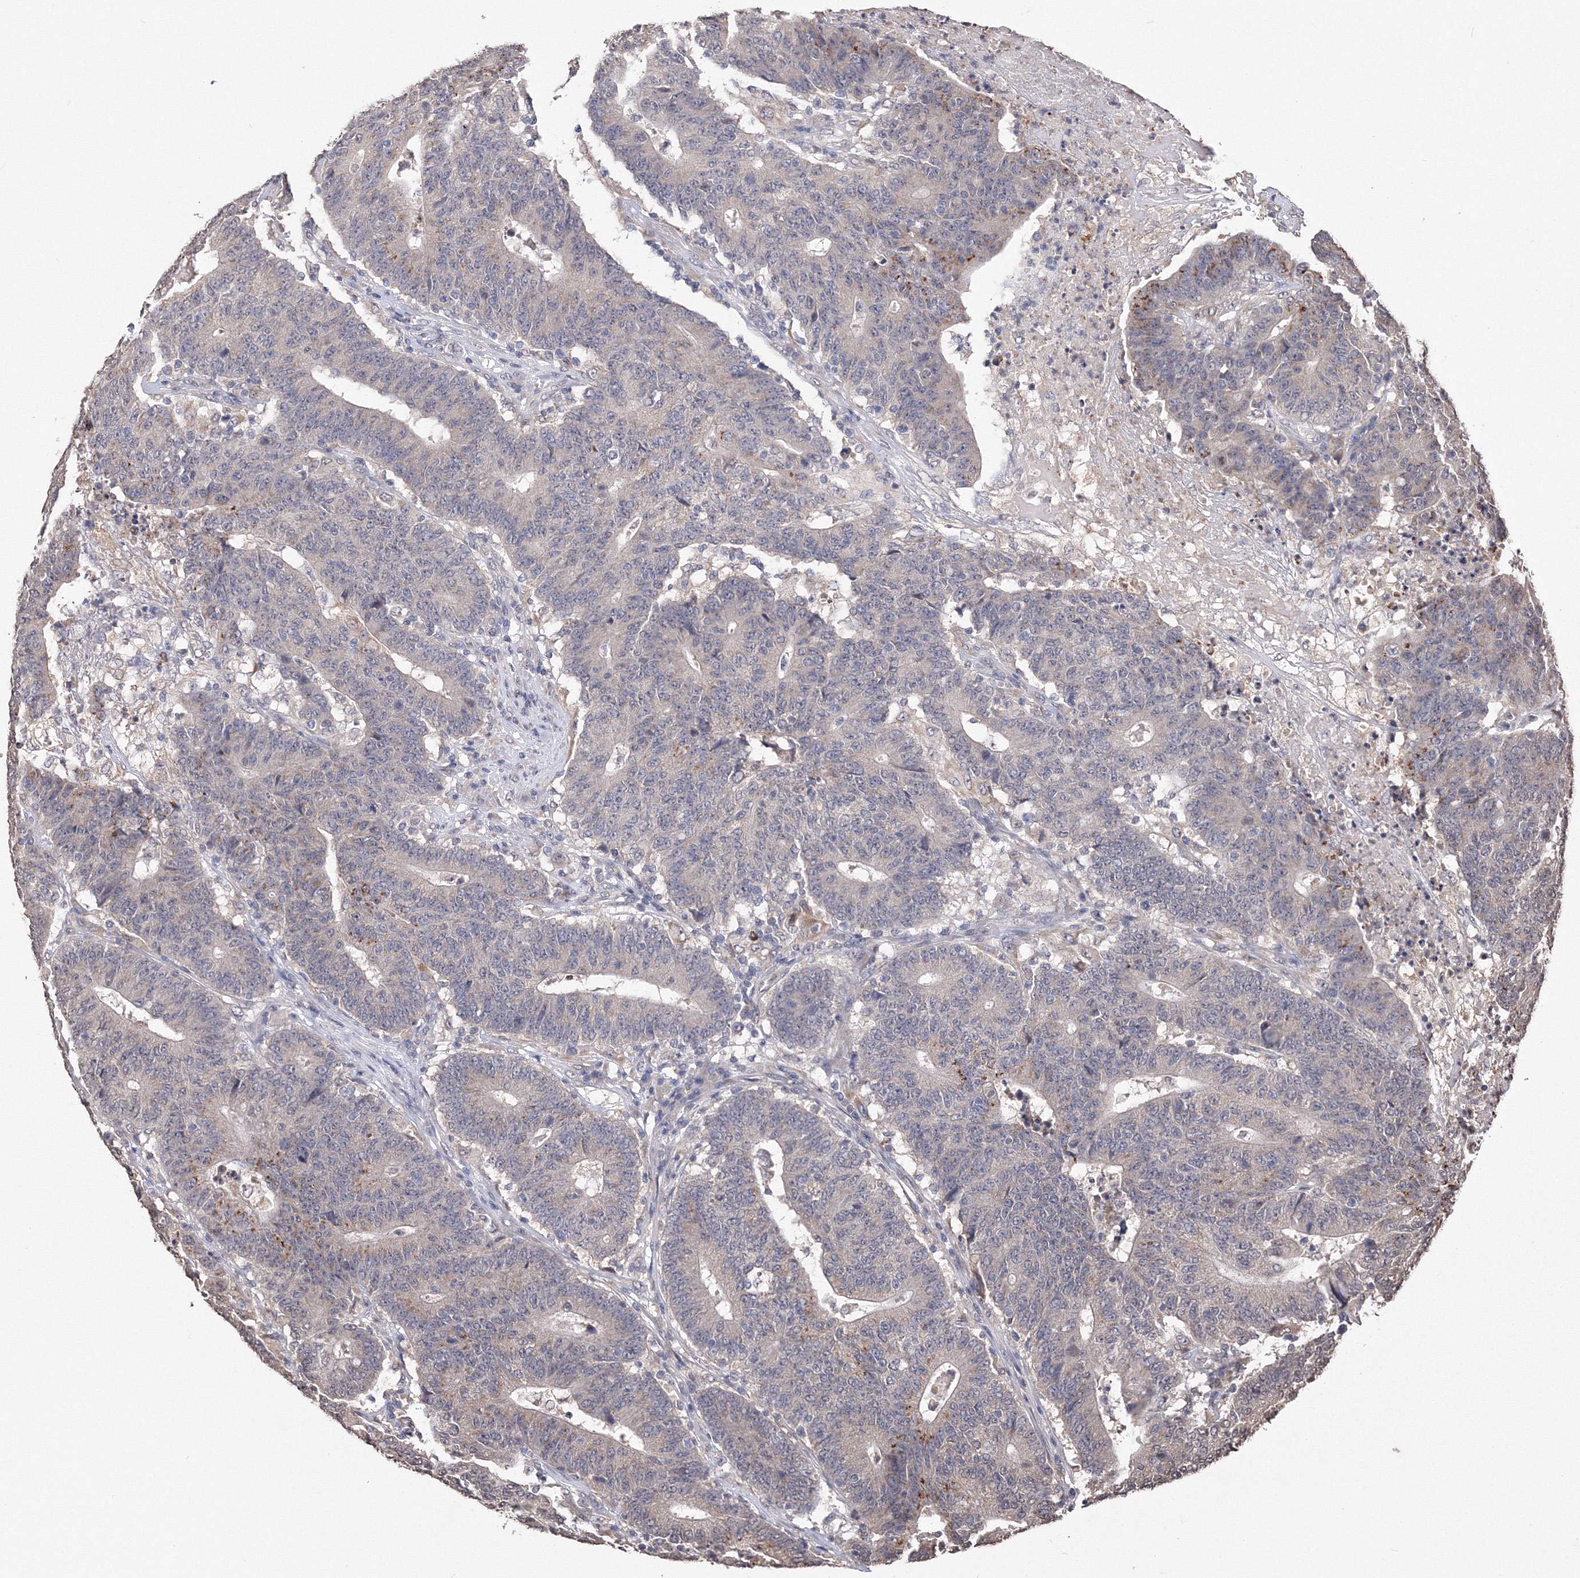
{"staining": {"intensity": "moderate", "quantity": "<25%", "location": "cytoplasmic/membranous"}, "tissue": "colorectal cancer", "cell_type": "Tumor cells", "image_type": "cancer", "snomed": [{"axis": "morphology", "description": "Normal tissue, NOS"}, {"axis": "morphology", "description": "Adenocarcinoma, NOS"}, {"axis": "topography", "description": "Colon"}], "caption": "Moderate cytoplasmic/membranous staining for a protein is present in about <25% of tumor cells of colorectal cancer (adenocarcinoma) using immunohistochemistry (IHC).", "gene": "GPN1", "patient": {"sex": "female", "age": 75}}